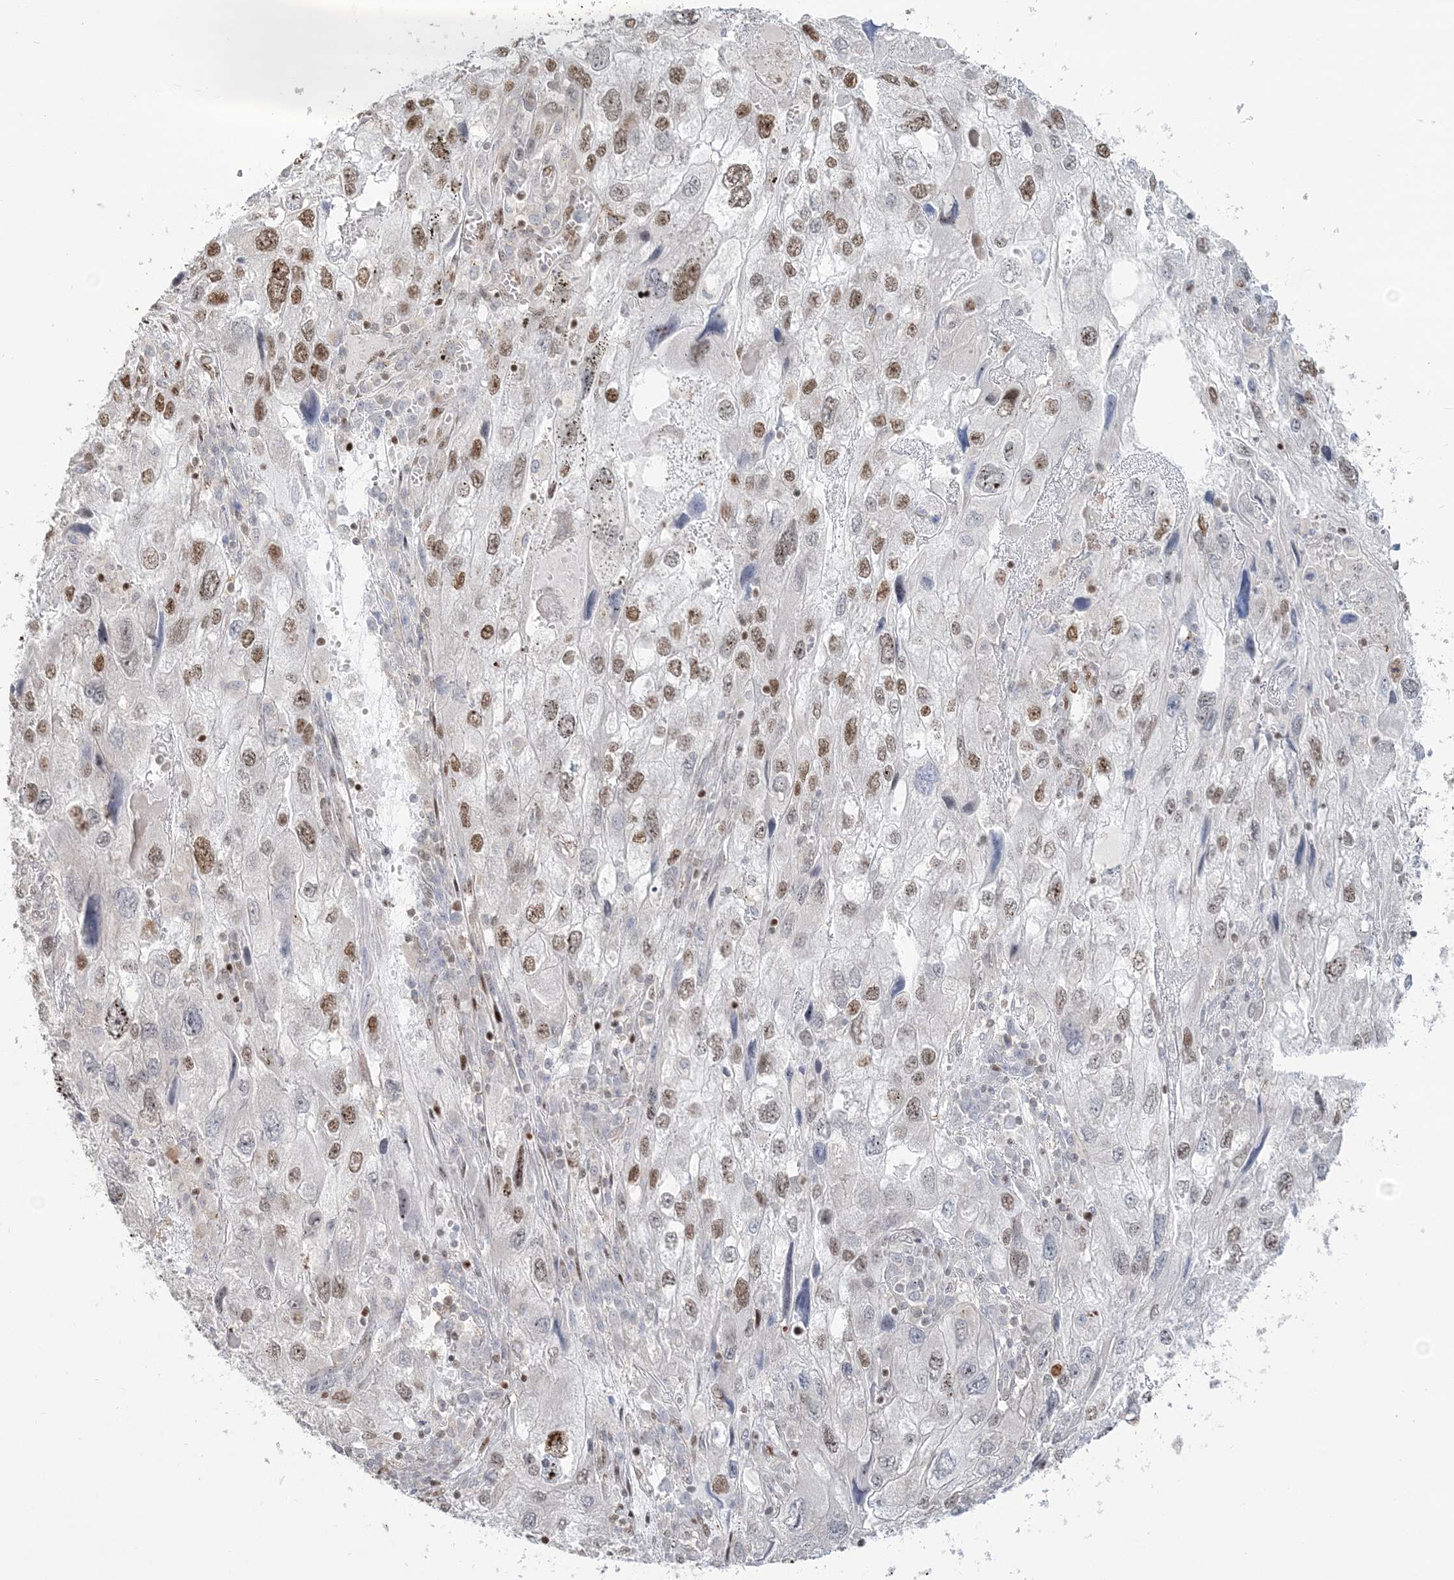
{"staining": {"intensity": "moderate", "quantity": ">75%", "location": "nuclear"}, "tissue": "endometrial cancer", "cell_type": "Tumor cells", "image_type": "cancer", "snomed": [{"axis": "morphology", "description": "Adenocarcinoma, NOS"}, {"axis": "topography", "description": "Endometrium"}], "caption": "A histopathology image of endometrial cancer stained for a protein displays moderate nuclear brown staining in tumor cells. Immunohistochemistry stains the protein in brown and the nuclei are stained blue.", "gene": "SUMO2", "patient": {"sex": "female", "age": 49}}